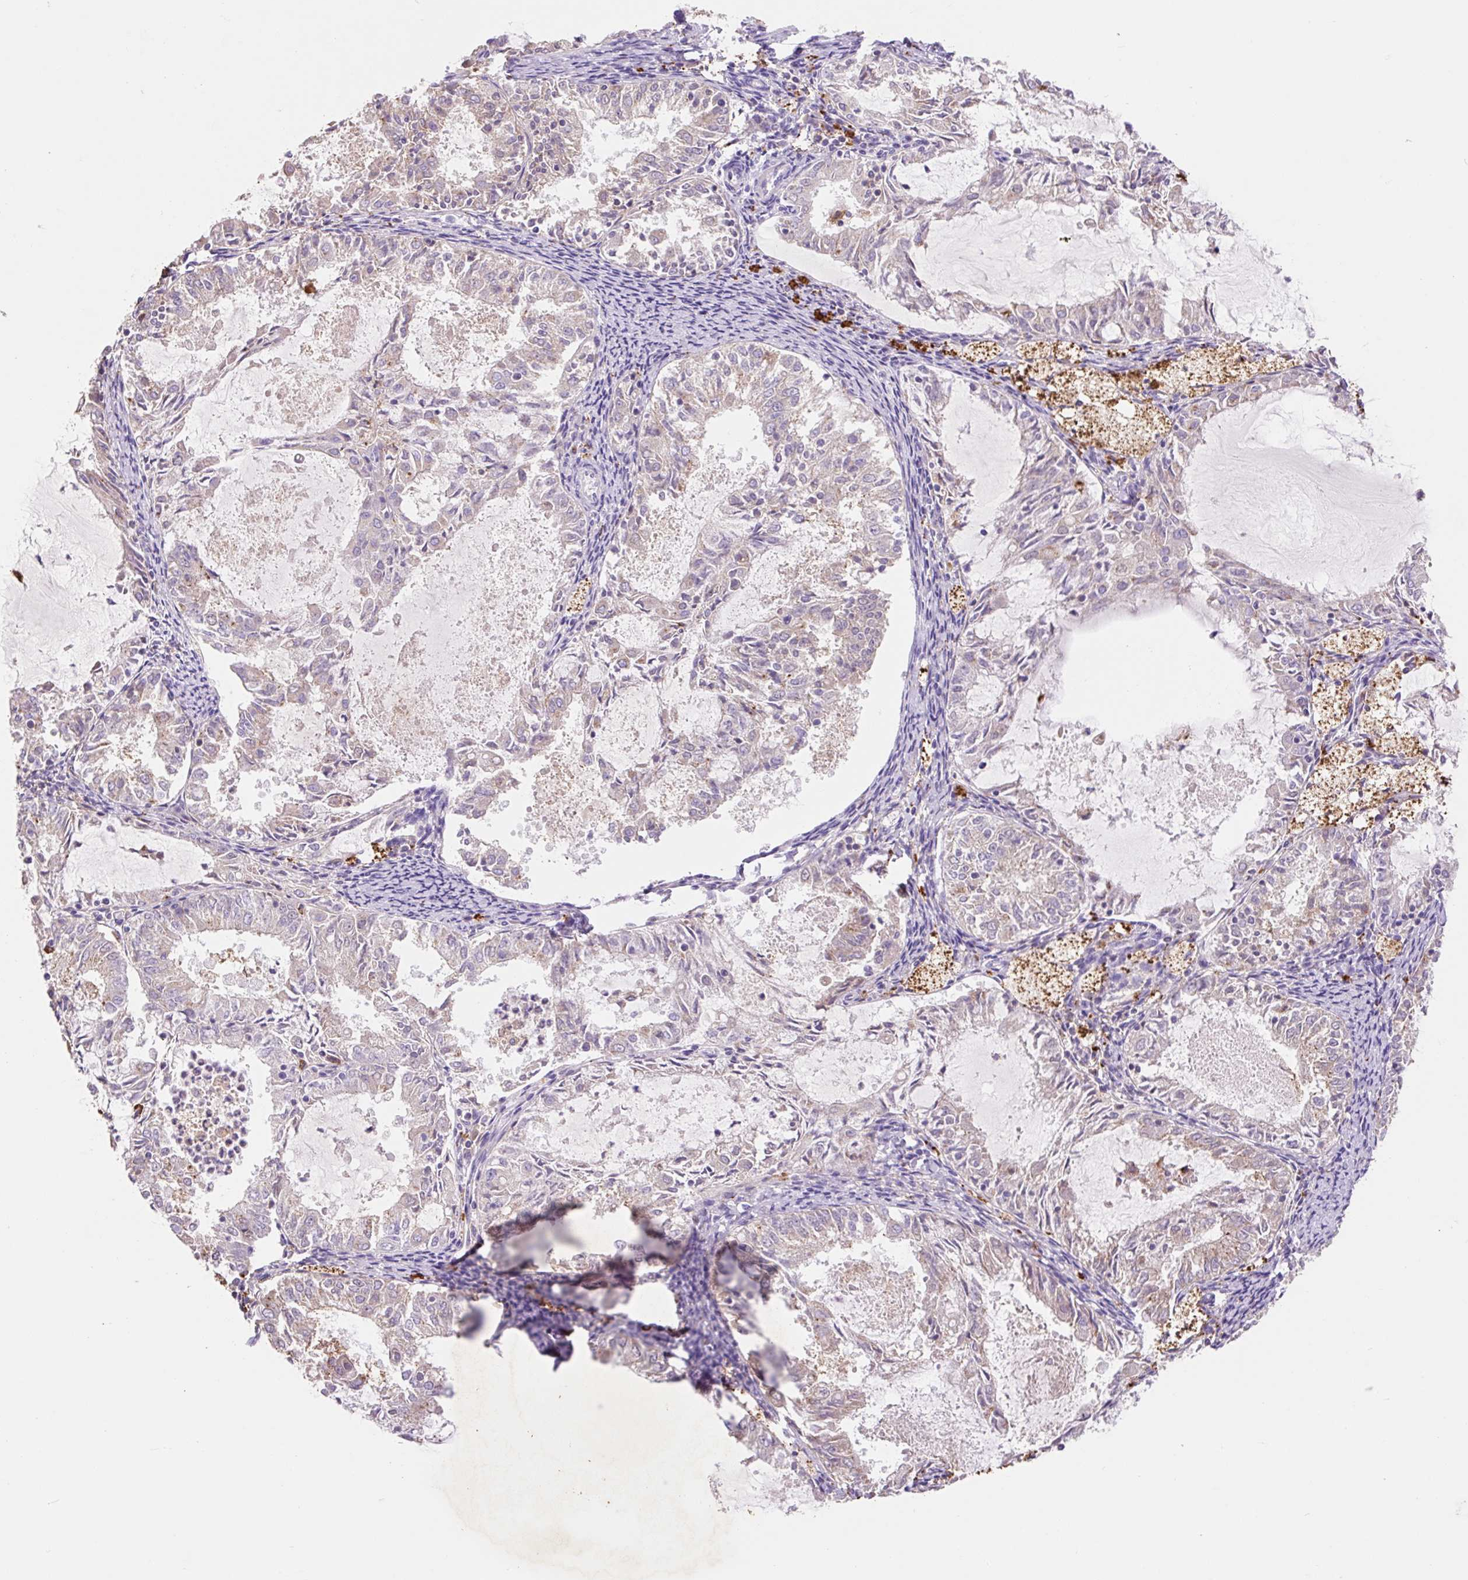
{"staining": {"intensity": "negative", "quantity": "none", "location": "none"}, "tissue": "endometrial cancer", "cell_type": "Tumor cells", "image_type": "cancer", "snomed": [{"axis": "morphology", "description": "Adenocarcinoma, NOS"}, {"axis": "topography", "description": "Endometrium"}], "caption": "A histopathology image of endometrial cancer stained for a protein demonstrates no brown staining in tumor cells. Brightfield microscopy of IHC stained with DAB (3,3'-diaminobenzidine) (brown) and hematoxylin (blue), captured at high magnification.", "gene": "HEXA", "patient": {"sex": "female", "age": 57}}